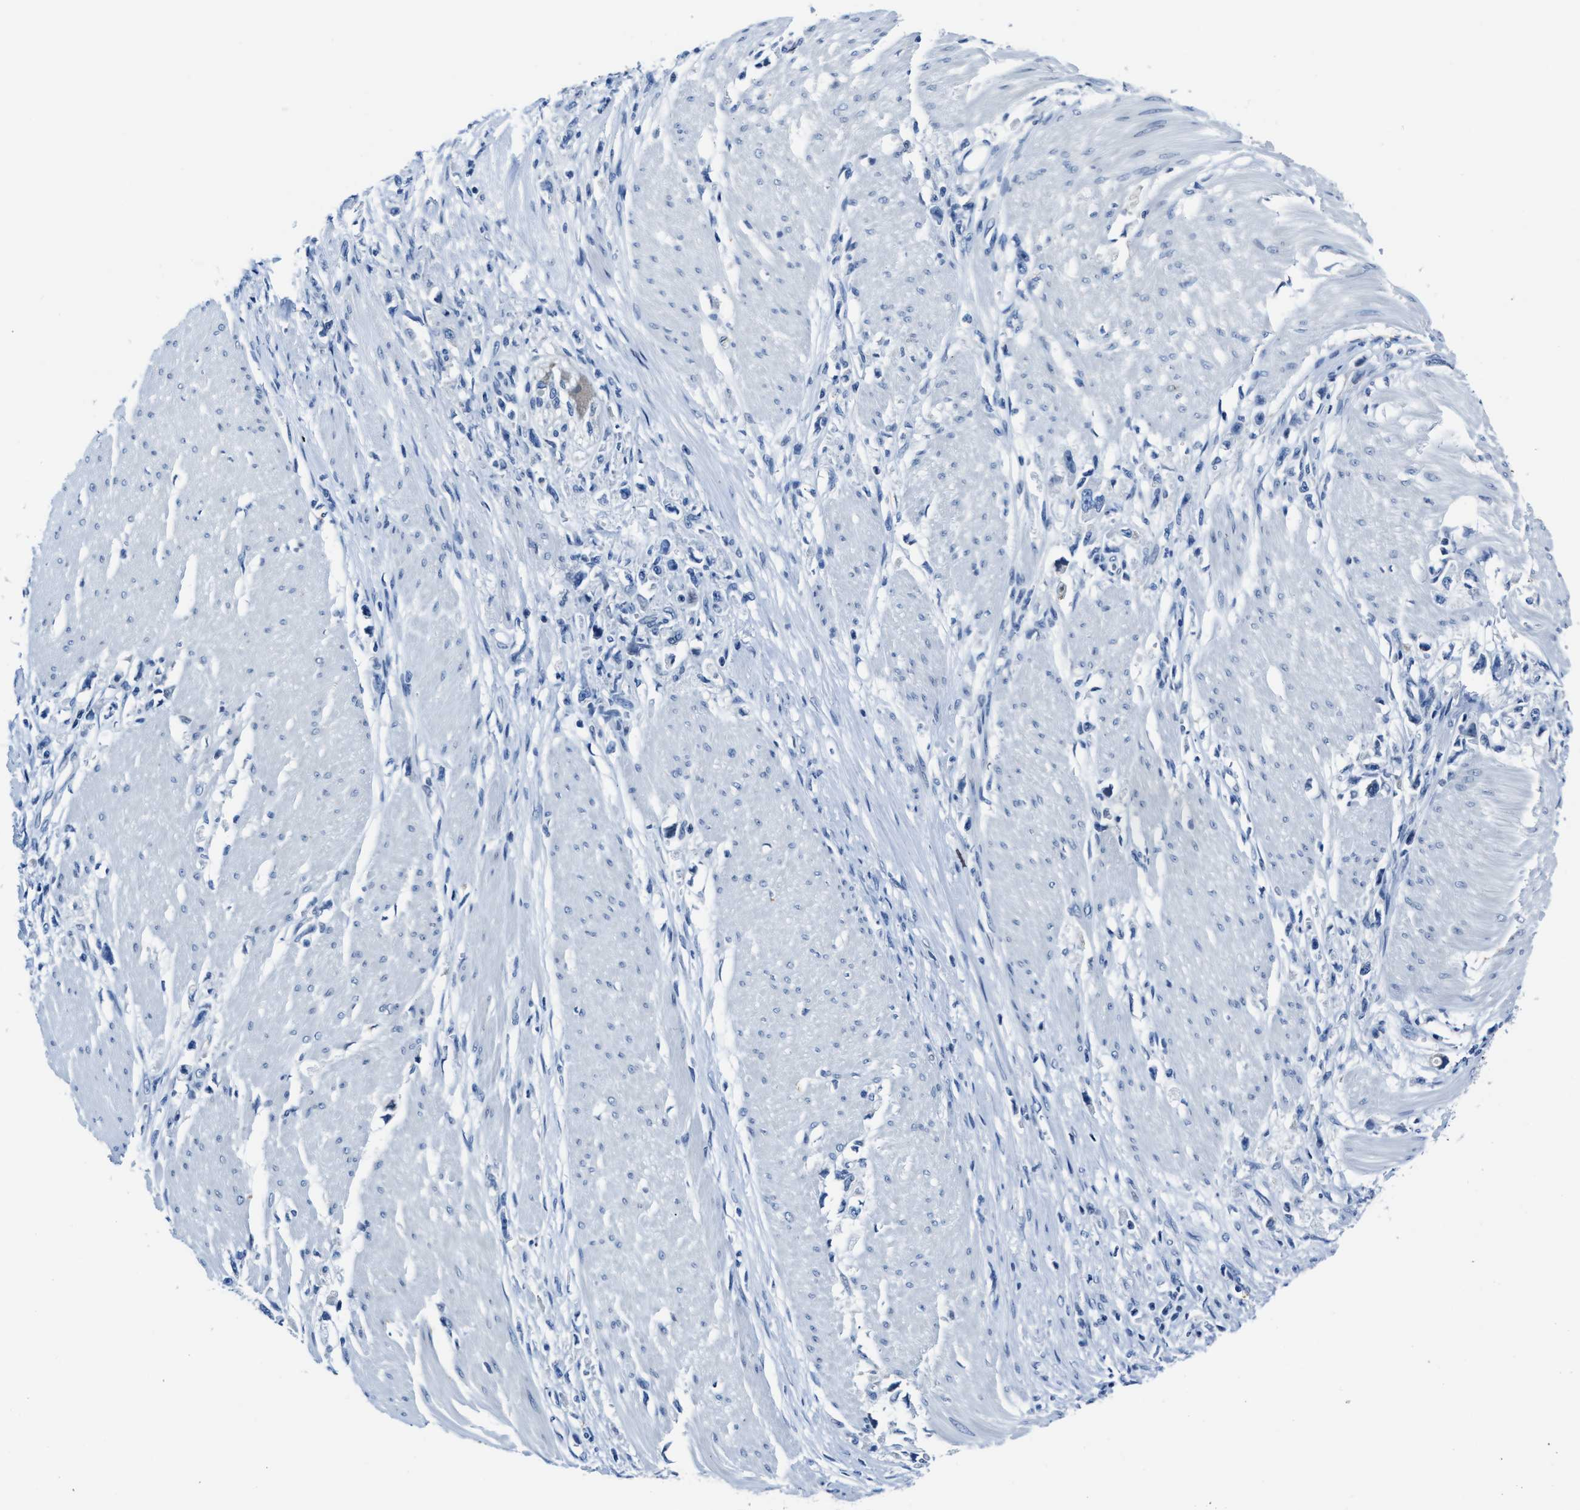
{"staining": {"intensity": "negative", "quantity": "none", "location": "none"}, "tissue": "stomach cancer", "cell_type": "Tumor cells", "image_type": "cancer", "snomed": [{"axis": "morphology", "description": "Adenocarcinoma, NOS"}, {"axis": "topography", "description": "Stomach"}], "caption": "DAB (3,3'-diaminobenzidine) immunohistochemical staining of human stomach adenocarcinoma shows no significant staining in tumor cells.", "gene": "ASZ1", "patient": {"sex": "female", "age": 59}}